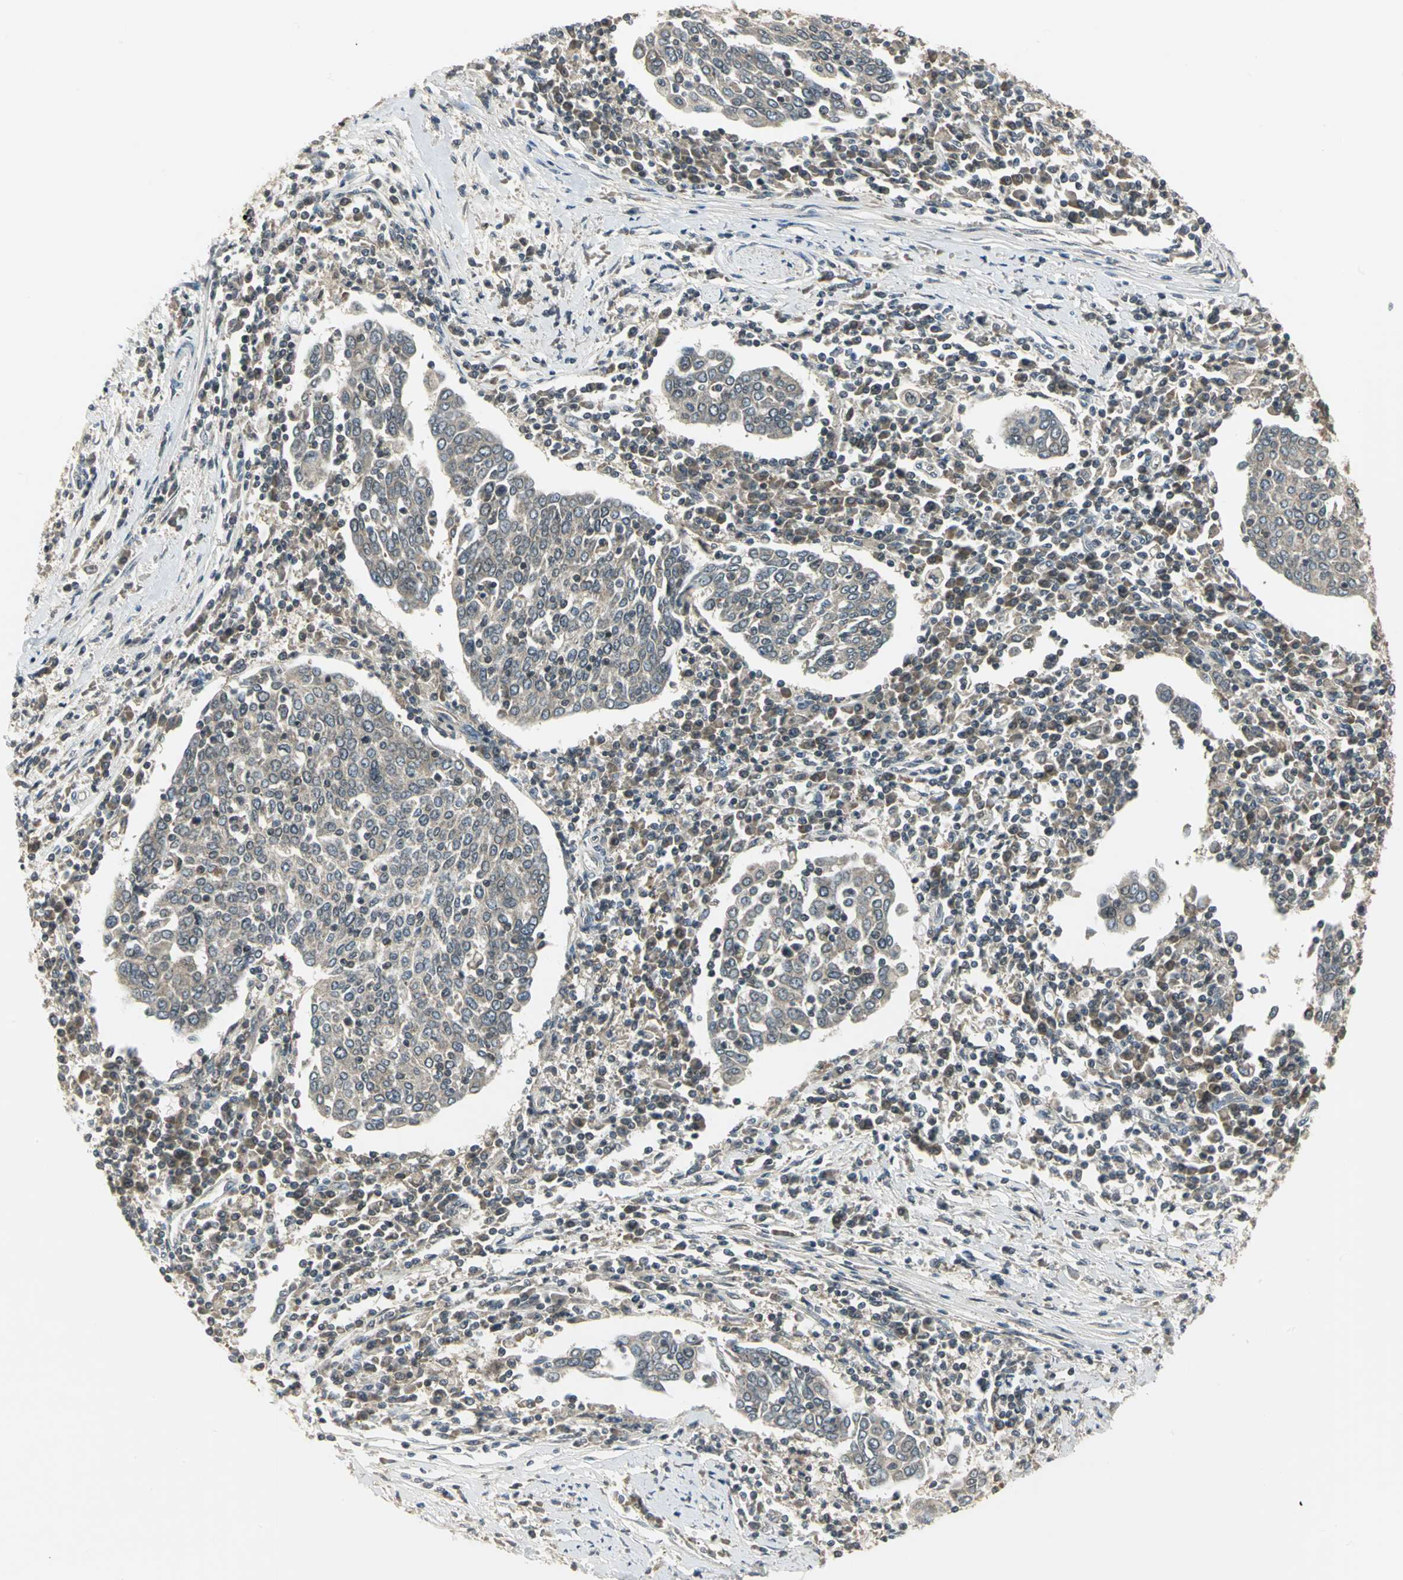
{"staining": {"intensity": "weak", "quantity": ">75%", "location": "cytoplasmic/membranous"}, "tissue": "cervical cancer", "cell_type": "Tumor cells", "image_type": "cancer", "snomed": [{"axis": "morphology", "description": "Squamous cell carcinoma, NOS"}, {"axis": "topography", "description": "Cervix"}], "caption": "DAB immunohistochemical staining of cervical squamous cell carcinoma shows weak cytoplasmic/membranous protein staining in about >75% of tumor cells.", "gene": "MAPK8IP3", "patient": {"sex": "female", "age": 40}}